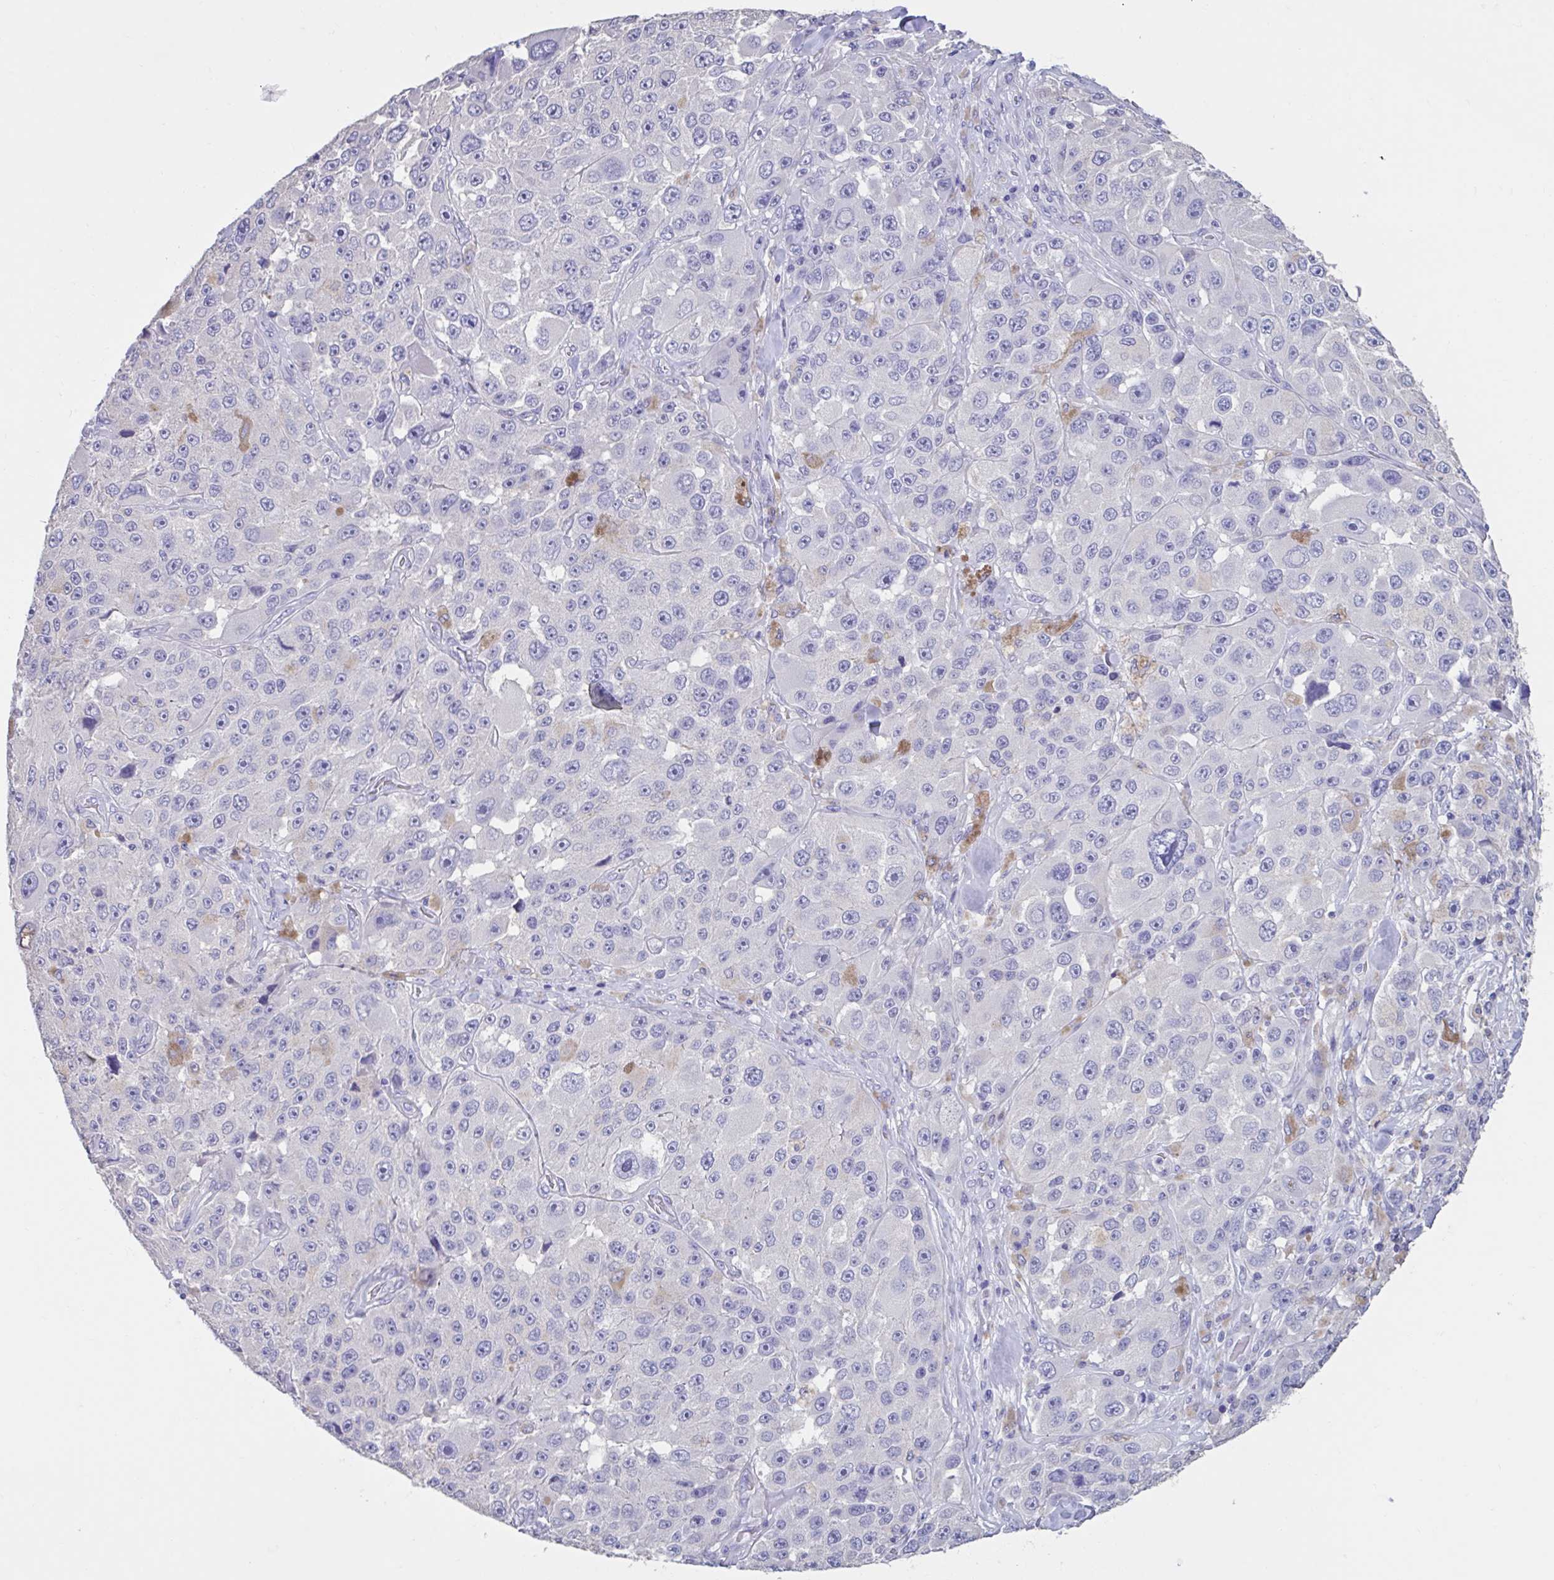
{"staining": {"intensity": "negative", "quantity": "none", "location": "none"}, "tissue": "melanoma", "cell_type": "Tumor cells", "image_type": "cancer", "snomed": [{"axis": "morphology", "description": "Malignant melanoma, Metastatic site"}, {"axis": "topography", "description": "Lymph node"}], "caption": "There is no significant expression in tumor cells of melanoma.", "gene": "GPR162", "patient": {"sex": "male", "age": 62}}